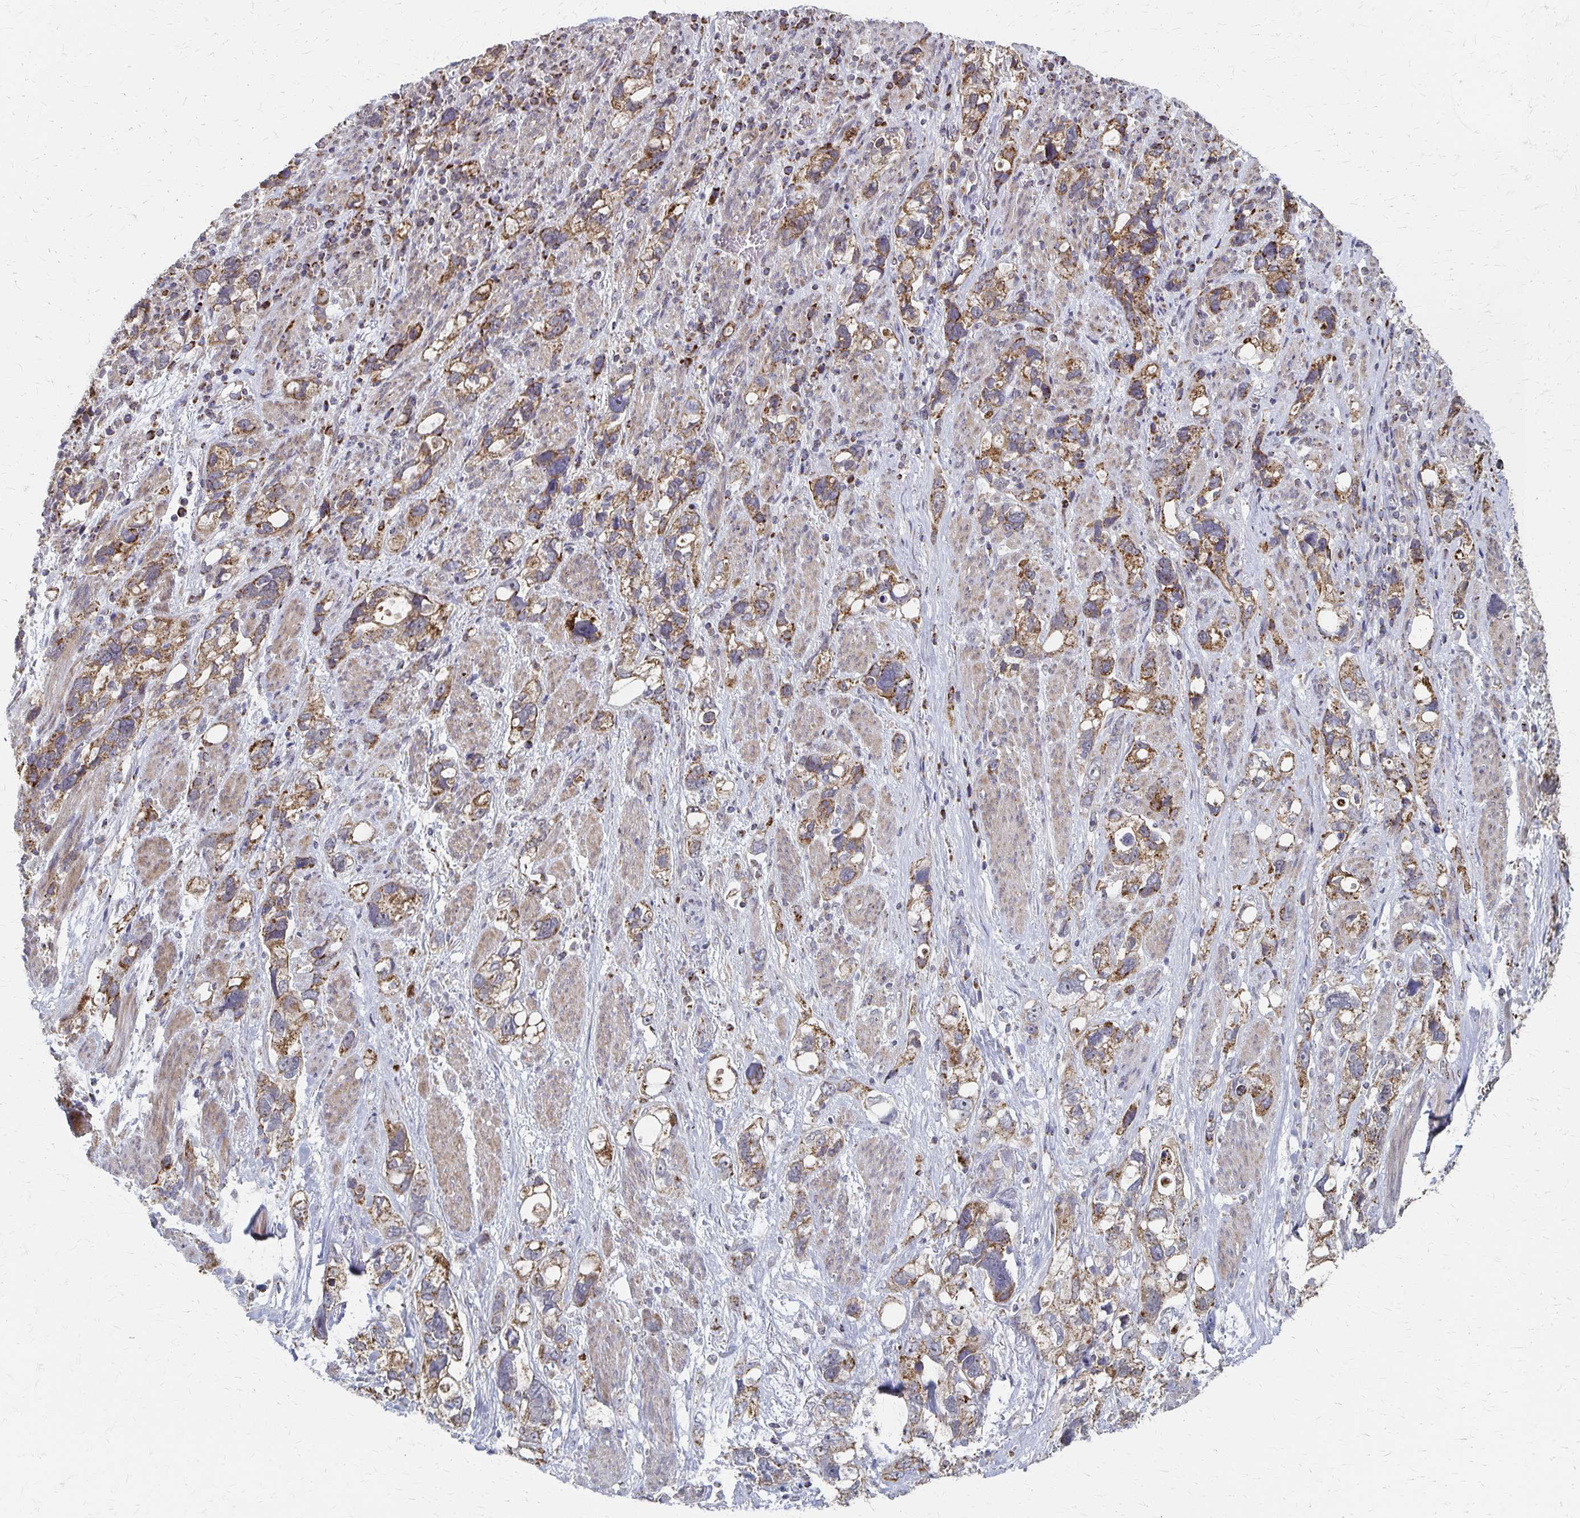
{"staining": {"intensity": "moderate", "quantity": ">75%", "location": "cytoplasmic/membranous"}, "tissue": "stomach cancer", "cell_type": "Tumor cells", "image_type": "cancer", "snomed": [{"axis": "morphology", "description": "Adenocarcinoma, NOS"}, {"axis": "topography", "description": "Stomach, upper"}], "caption": "Protein analysis of adenocarcinoma (stomach) tissue reveals moderate cytoplasmic/membranous positivity in about >75% of tumor cells.", "gene": "DYRK4", "patient": {"sex": "female", "age": 81}}